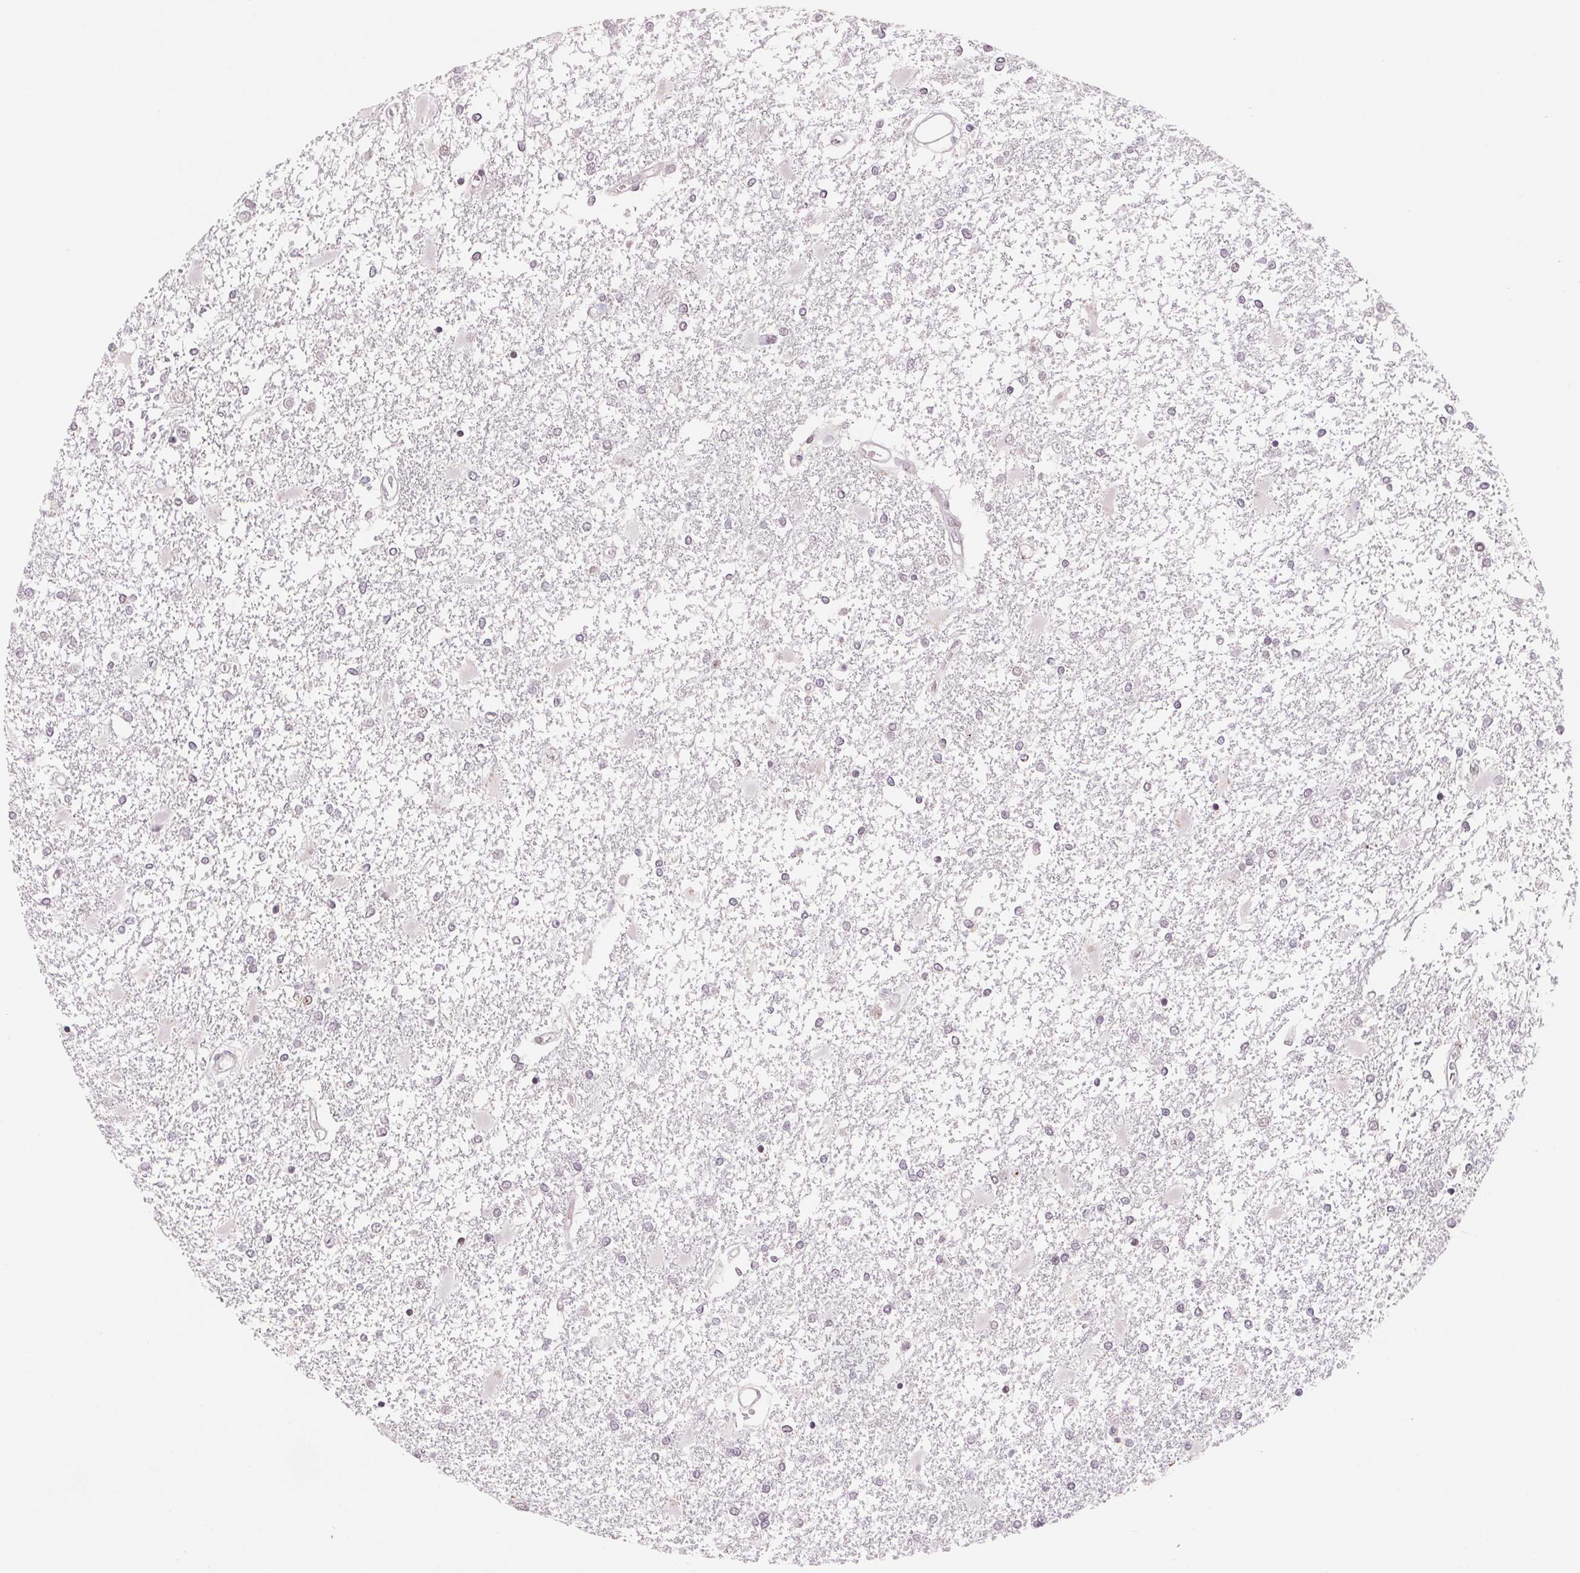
{"staining": {"intensity": "negative", "quantity": "none", "location": "none"}, "tissue": "glioma", "cell_type": "Tumor cells", "image_type": "cancer", "snomed": [{"axis": "morphology", "description": "Glioma, malignant, High grade"}, {"axis": "topography", "description": "Cerebral cortex"}], "caption": "Immunohistochemistry histopathology image of human glioma stained for a protein (brown), which shows no expression in tumor cells.", "gene": "DNAJB6", "patient": {"sex": "male", "age": 79}}